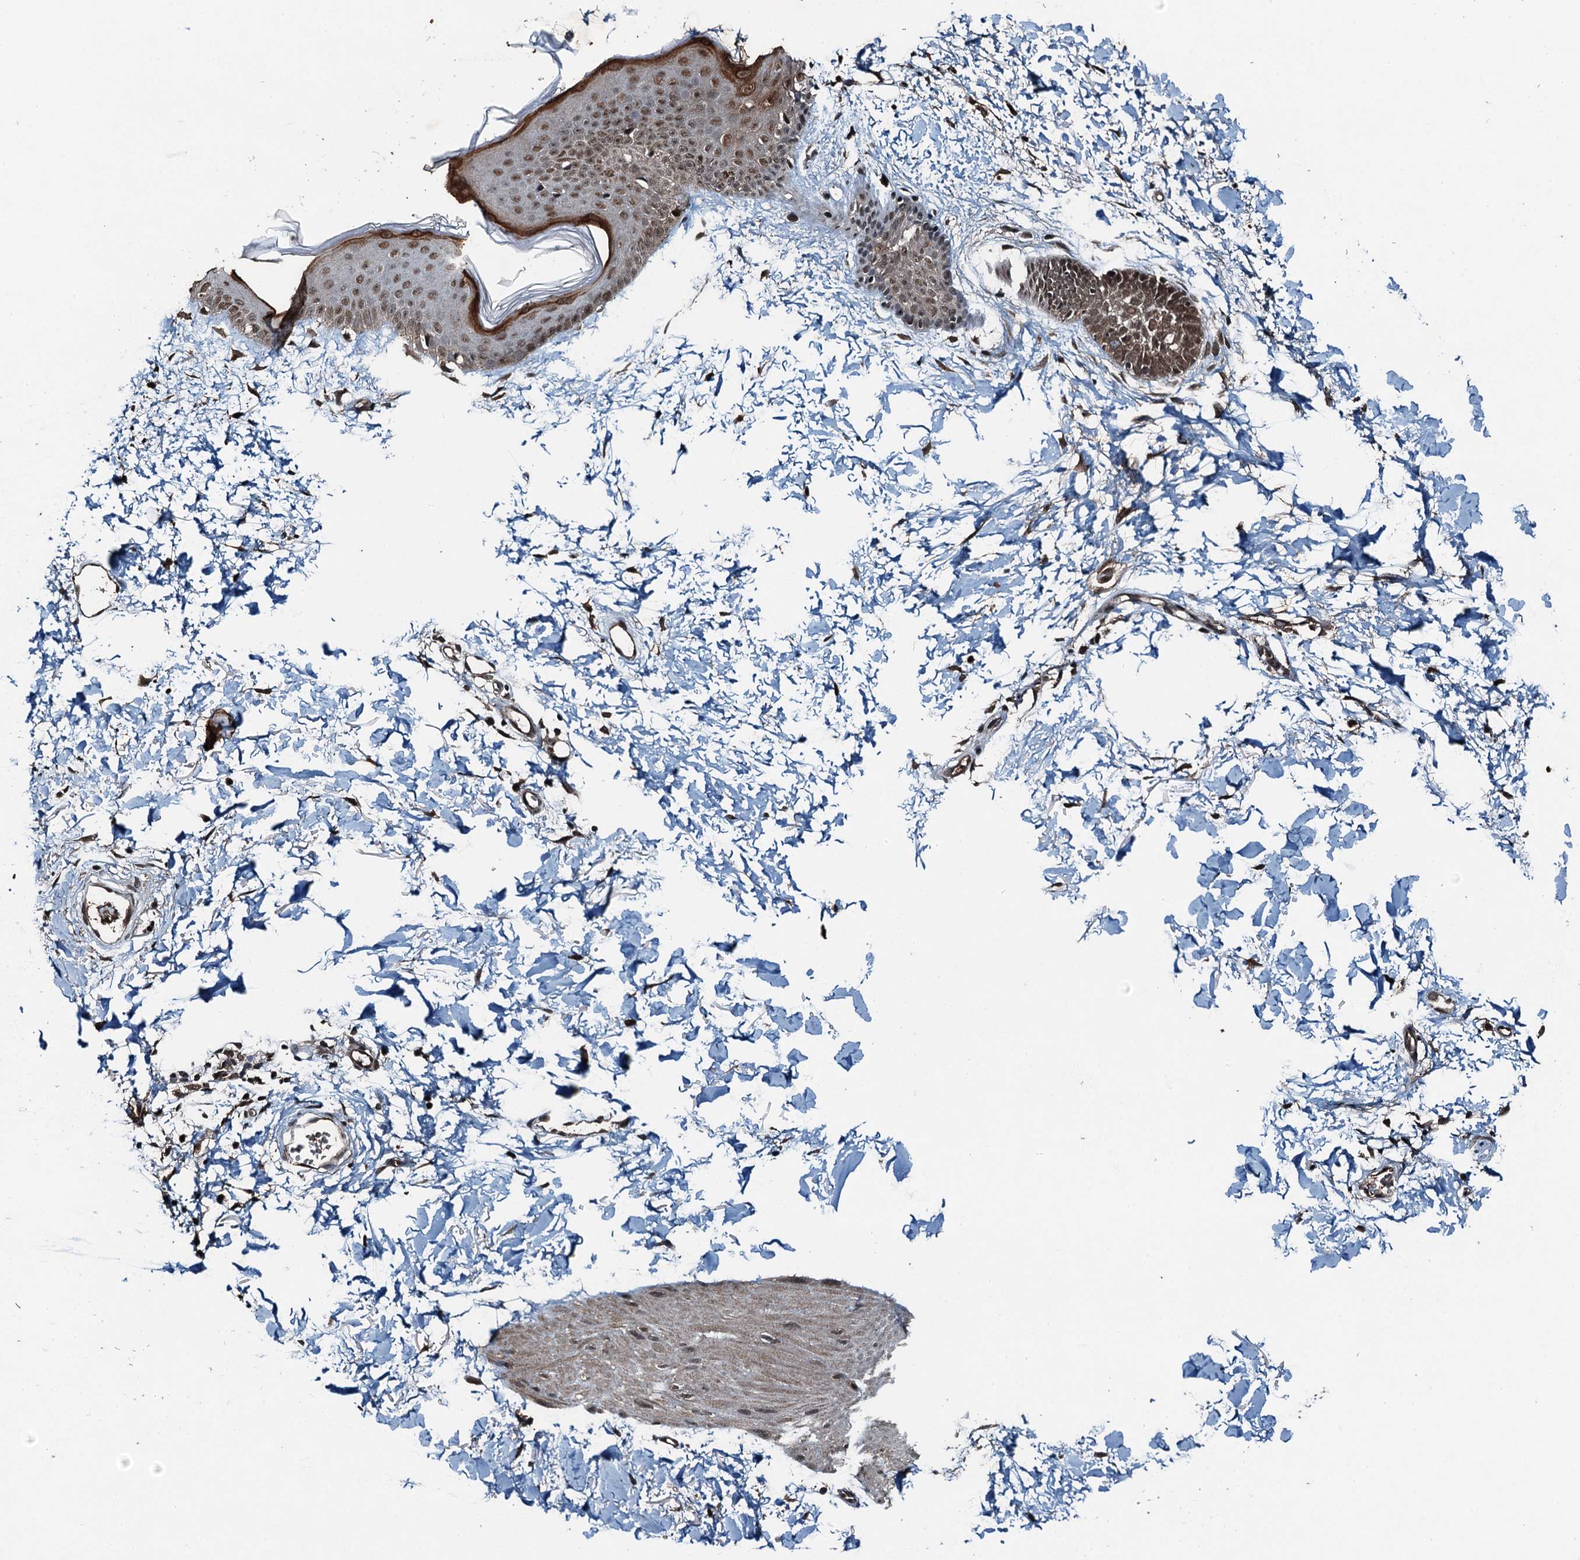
{"staining": {"intensity": "weak", "quantity": ">75%", "location": "cytoplasmic/membranous"}, "tissue": "skin", "cell_type": "Fibroblasts", "image_type": "normal", "snomed": [{"axis": "morphology", "description": "Normal tissue, NOS"}, {"axis": "topography", "description": "Skin"}], "caption": "Brown immunohistochemical staining in benign skin displays weak cytoplasmic/membranous positivity in about >75% of fibroblasts. (DAB (3,3'-diaminobenzidine) IHC, brown staining for protein, blue staining for nuclei).", "gene": "UBXN6", "patient": {"sex": "female", "age": 58}}